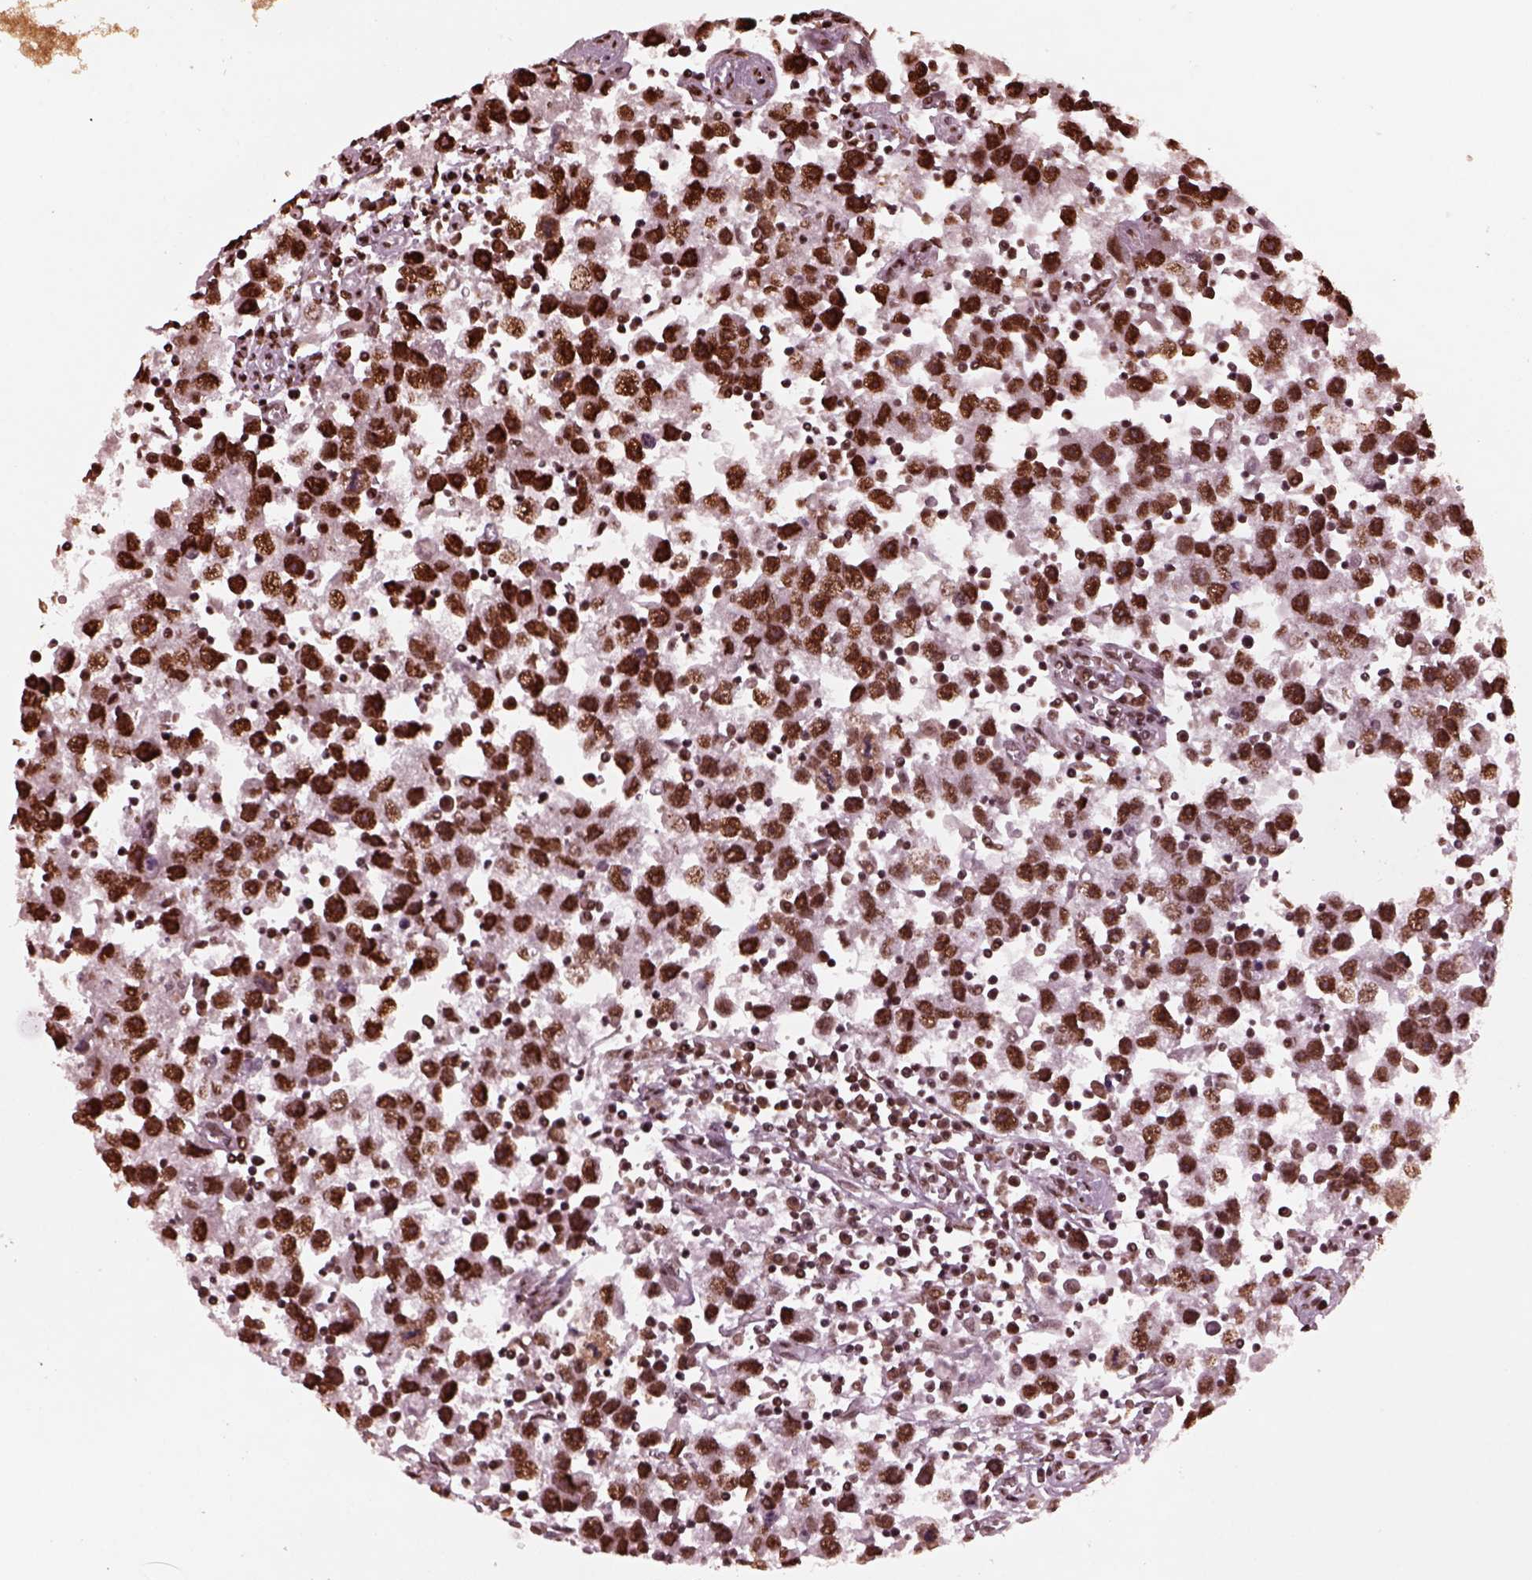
{"staining": {"intensity": "strong", "quantity": ">75%", "location": "nuclear"}, "tissue": "testis cancer", "cell_type": "Tumor cells", "image_type": "cancer", "snomed": [{"axis": "morphology", "description": "Seminoma, NOS"}, {"axis": "topography", "description": "Testis"}], "caption": "High-power microscopy captured an immunohistochemistry (IHC) photomicrograph of seminoma (testis), revealing strong nuclear expression in about >75% of tumor cells.", "gene": "NSD1", "patient": {"sex": "male", "age": 30}}